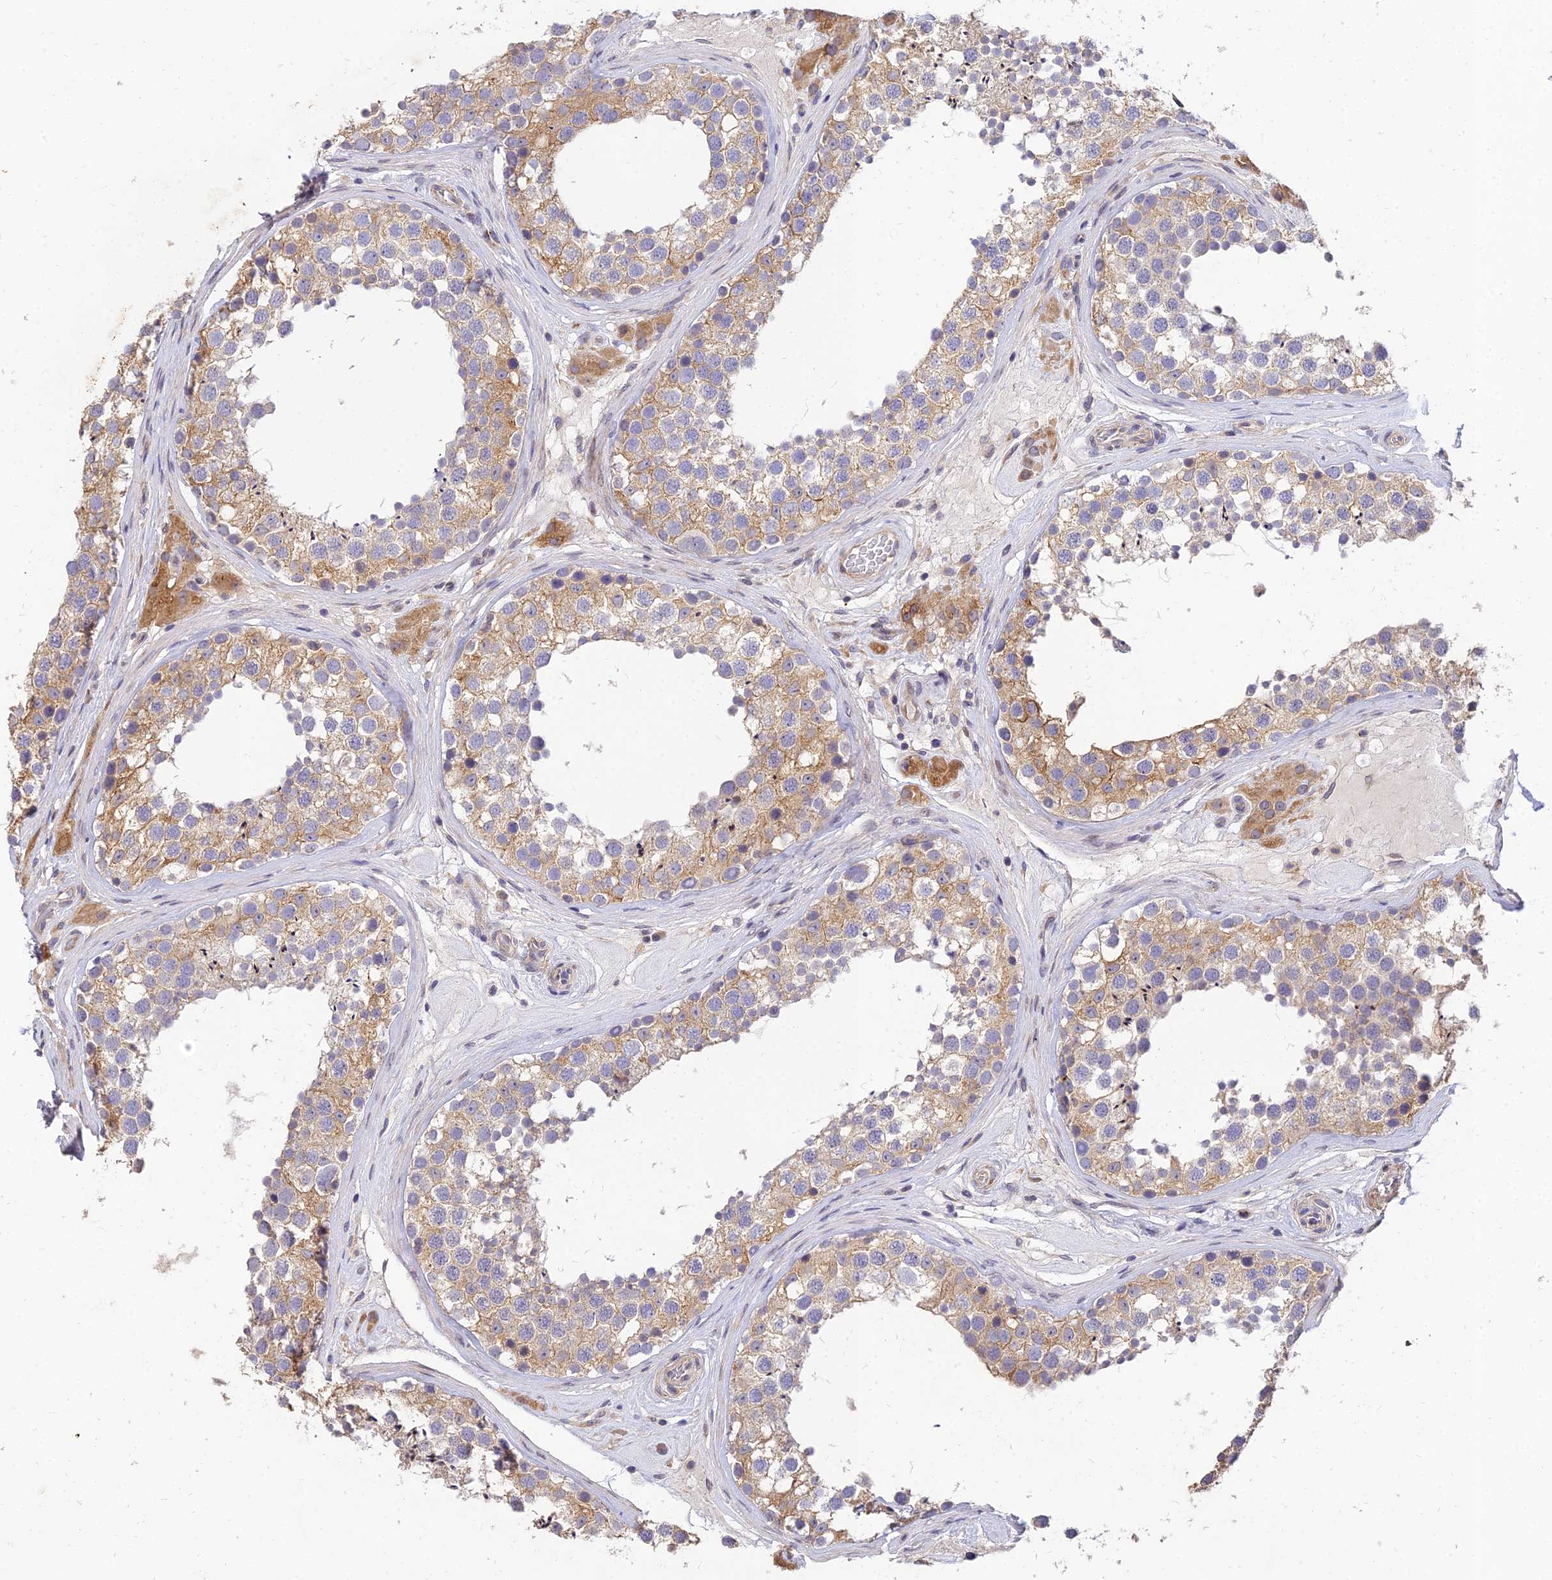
{"staining": {"intensity": "moderate", "quantity": "25%-75%", "location": "cytoplasmic/membranous"}, "tissue": "testis", "cell_type": "Cells in seminiferous ducts", "image_type": "normal", "snomed": [{"axis": "morphology", "description": "Normal tissue, NOS"}, {"axis": "topography", "description": "Testis"}], "caption": "Immunohistochemistry (DAB (3,3'-diaminobenzidine)) staining of normal human testis exhibits moderate cytoplasmic/membranous protein expression in about 25%-75% of cells in seminiferous ducts. The staining was performed using DAB, with brown indicating positive protein expression. Nuclei are stained blue with hematoxylin.", "gene": "ARL8A", "patient": {"sex": "male", "age": 26}}